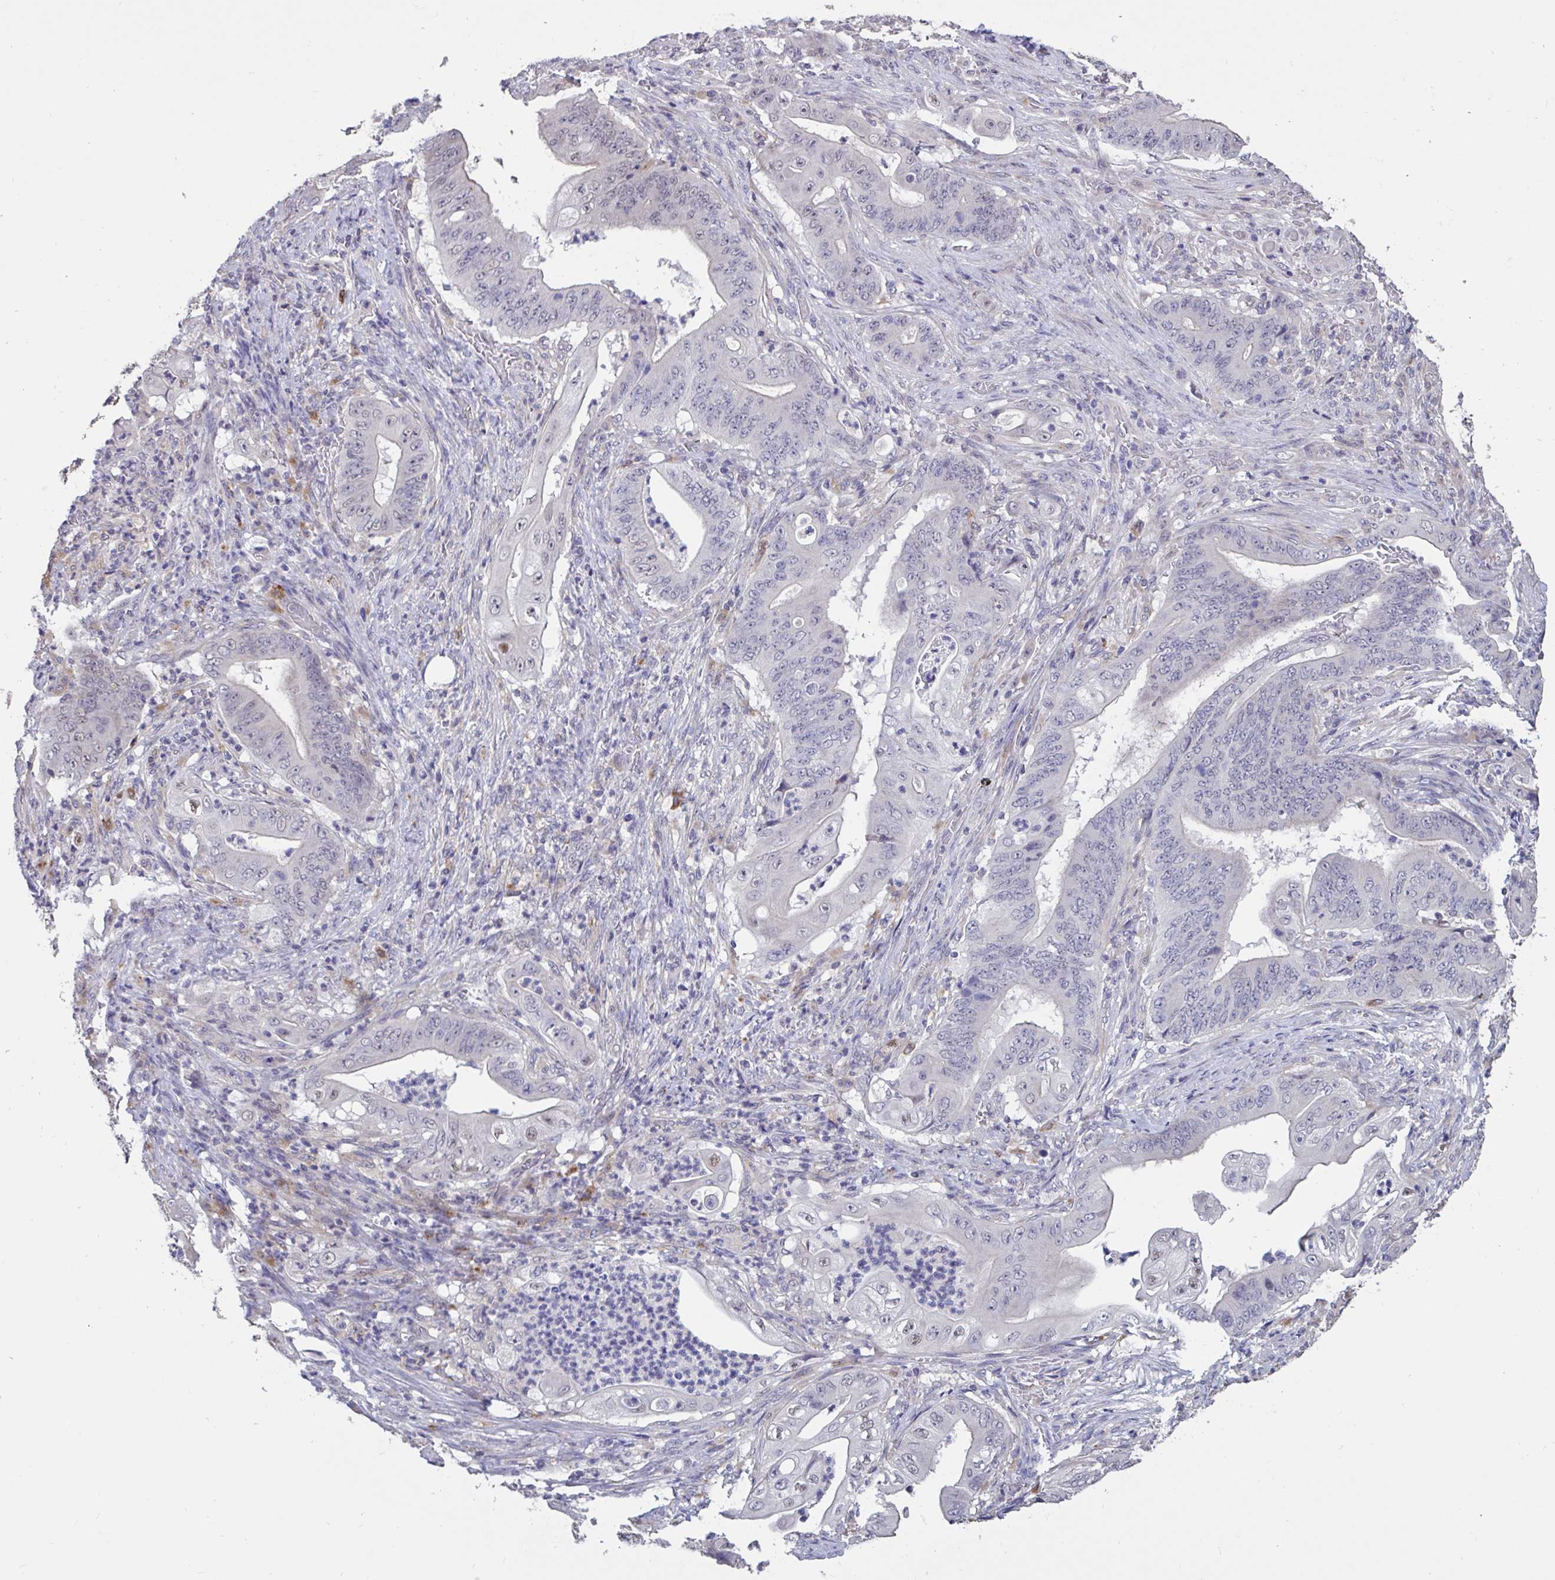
{"staining": {"intensity": "negative", "quantity": "none", "location": "none"}, "tissue": "stomach cancer", "cell_type": "Tumor cells", "image_type": "cancer", "snomed": [{"axis": "morphology", "description": "Adenocarcinoma, NOS"}, {"axis": "topography", "description": "Stomach"}], "caption": "IHC of human stomach cancer (adenocarcinoma) displays no positivity in tumor cells.", "gene": "DDX39A", "patient": {"sex": "female", "age": 73}}